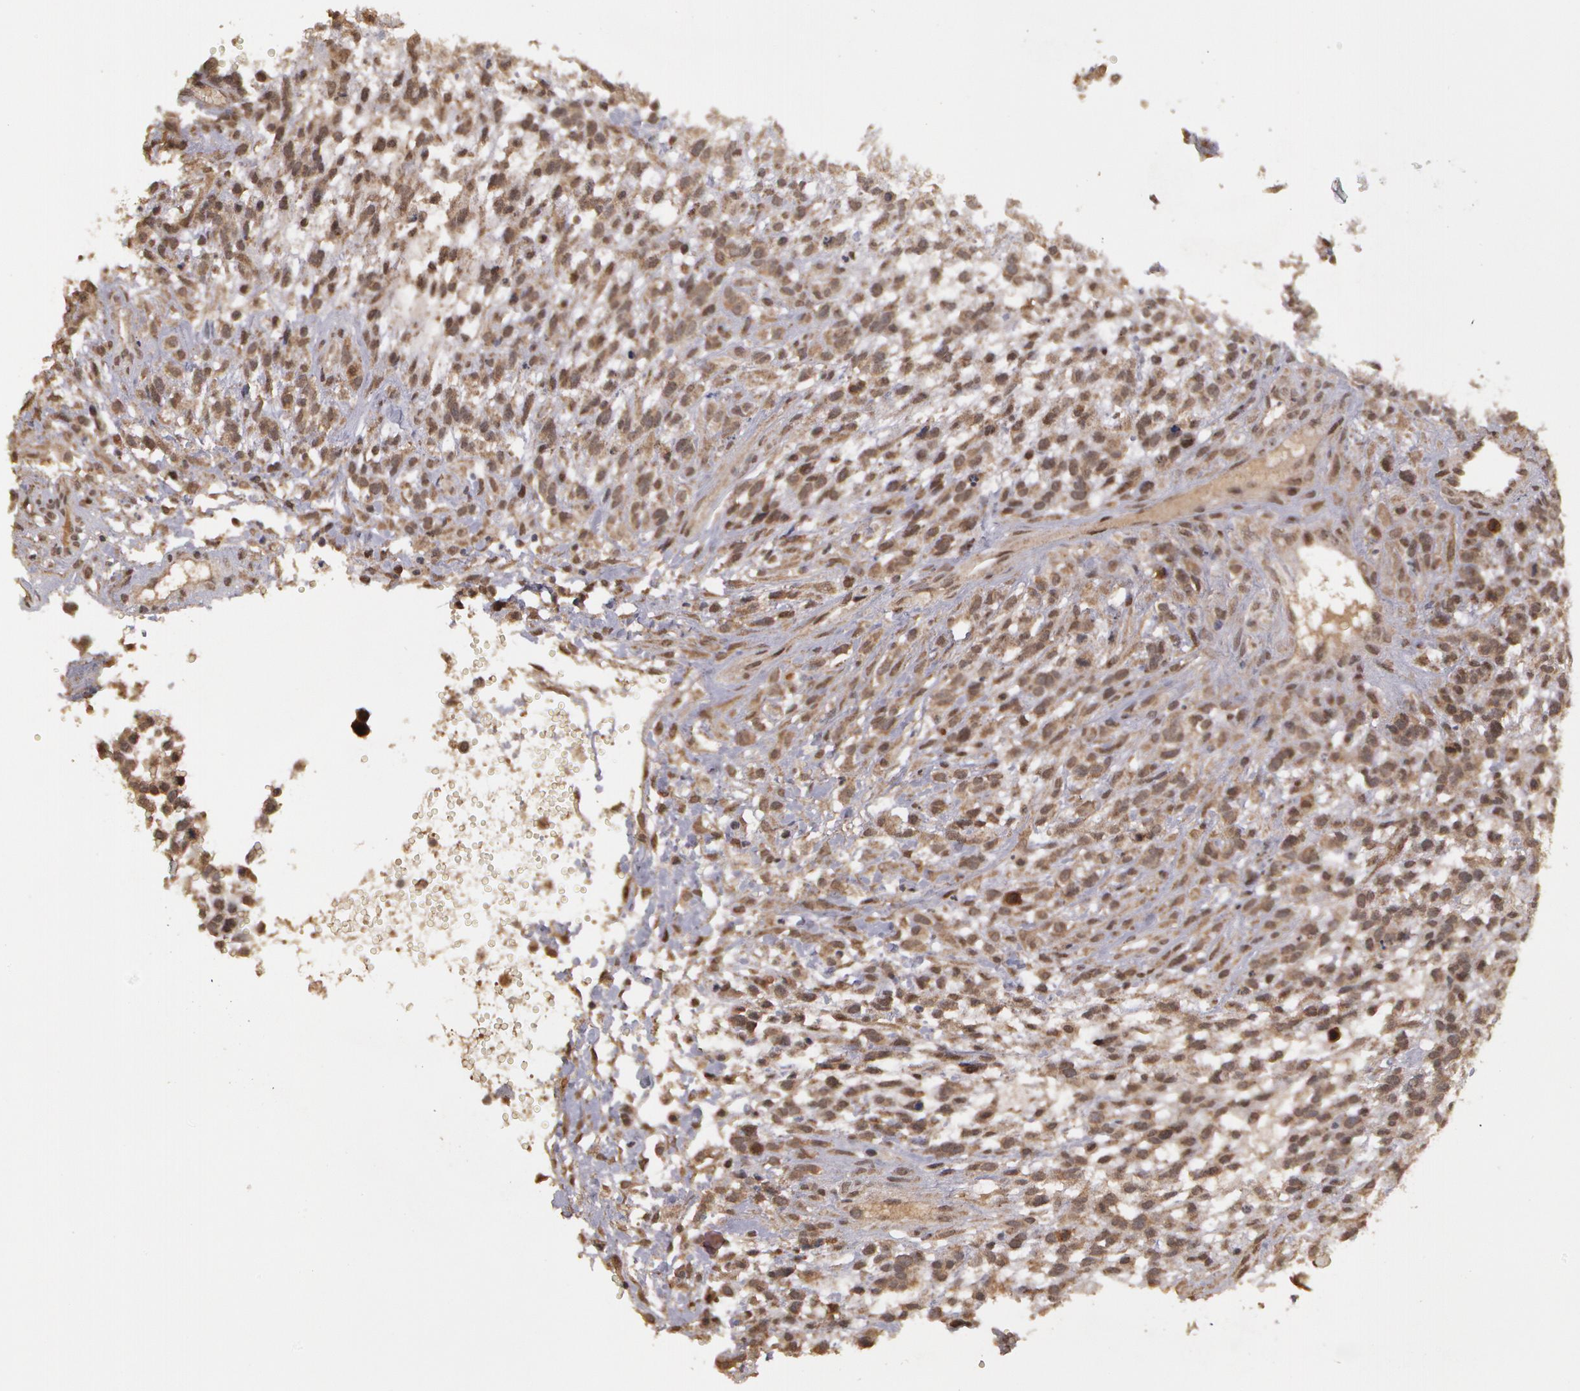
{"staining": {"intensity": "moderate", "quantity": "25%-75%", "location": "cytoplasmic/membranous,nuclear"}, "tissue": "glioma", "cell_type": "Tumor cells", "image_type": "cancer", "snomed": [{"axis": "morphology", "description": "Glioma, malignant, High grade"}, {"axis": "topography", "description": "Brain"}], "caption": "Human malignant glioma (high-grade) stained with a brown dye exhibits moderate cytoplasmic/membranous and nuclear positive staining in about 25%-75% of tumor cells.", "gene": "GLIS1", "patient": {"sex": "male", "age": 66}}